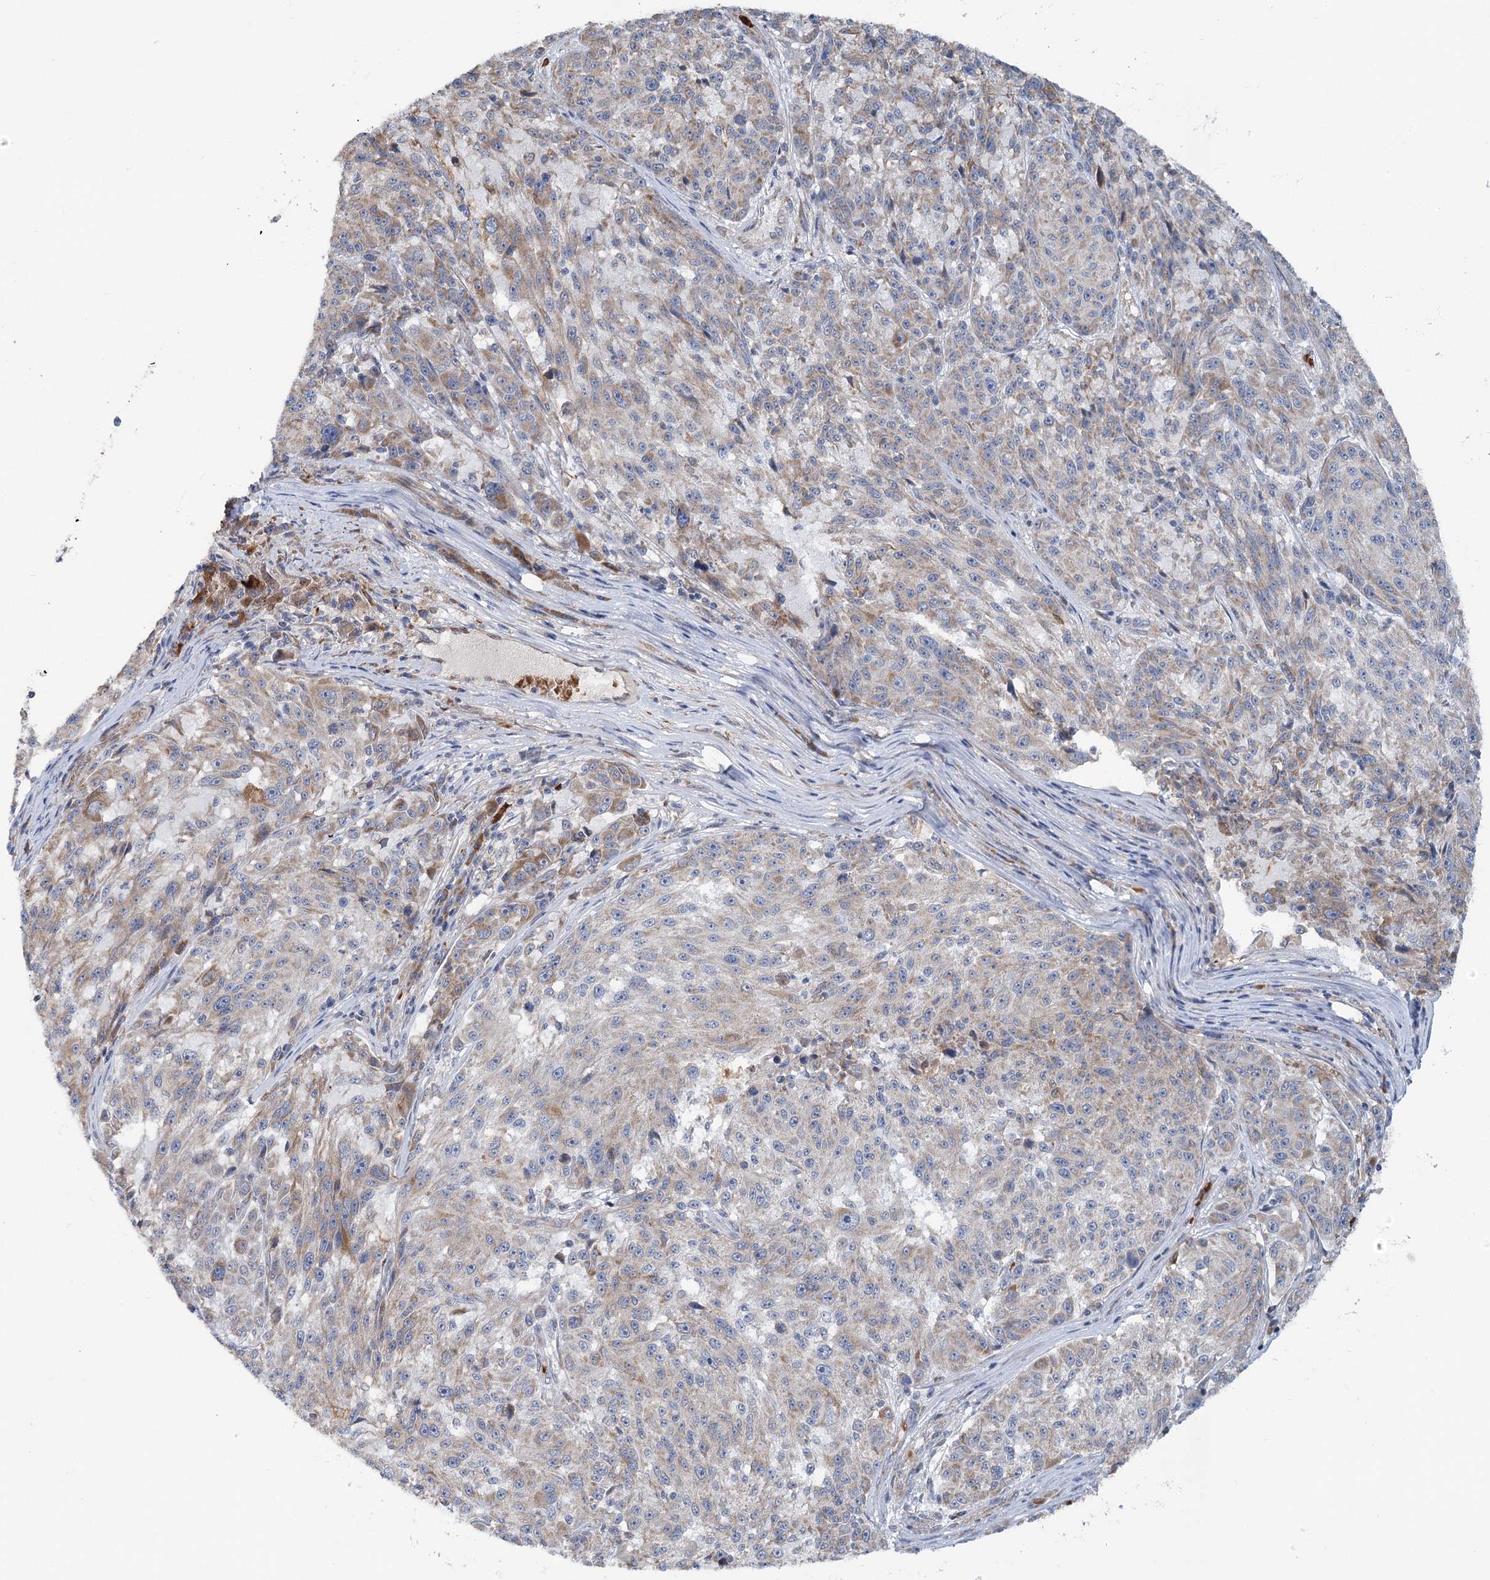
{"staining": {"intensity": "weak", "quantity": ">75%", "location": "cytoplasmic/membranous"}, "tissue": "melanoma", "cell_type": "Tumor cells", "image_type": "cancer", "snomed": [{"axis": "morphology", "description": "Malignant melanoma, NOS"}, {"axis": "topography", "description": "Skin"}], "caption": "Human melanoma stained with a protein marker shows weak staining in tumor cells.", "gene": "CIB4", "patient": {"sex": "male", "age": 53}}